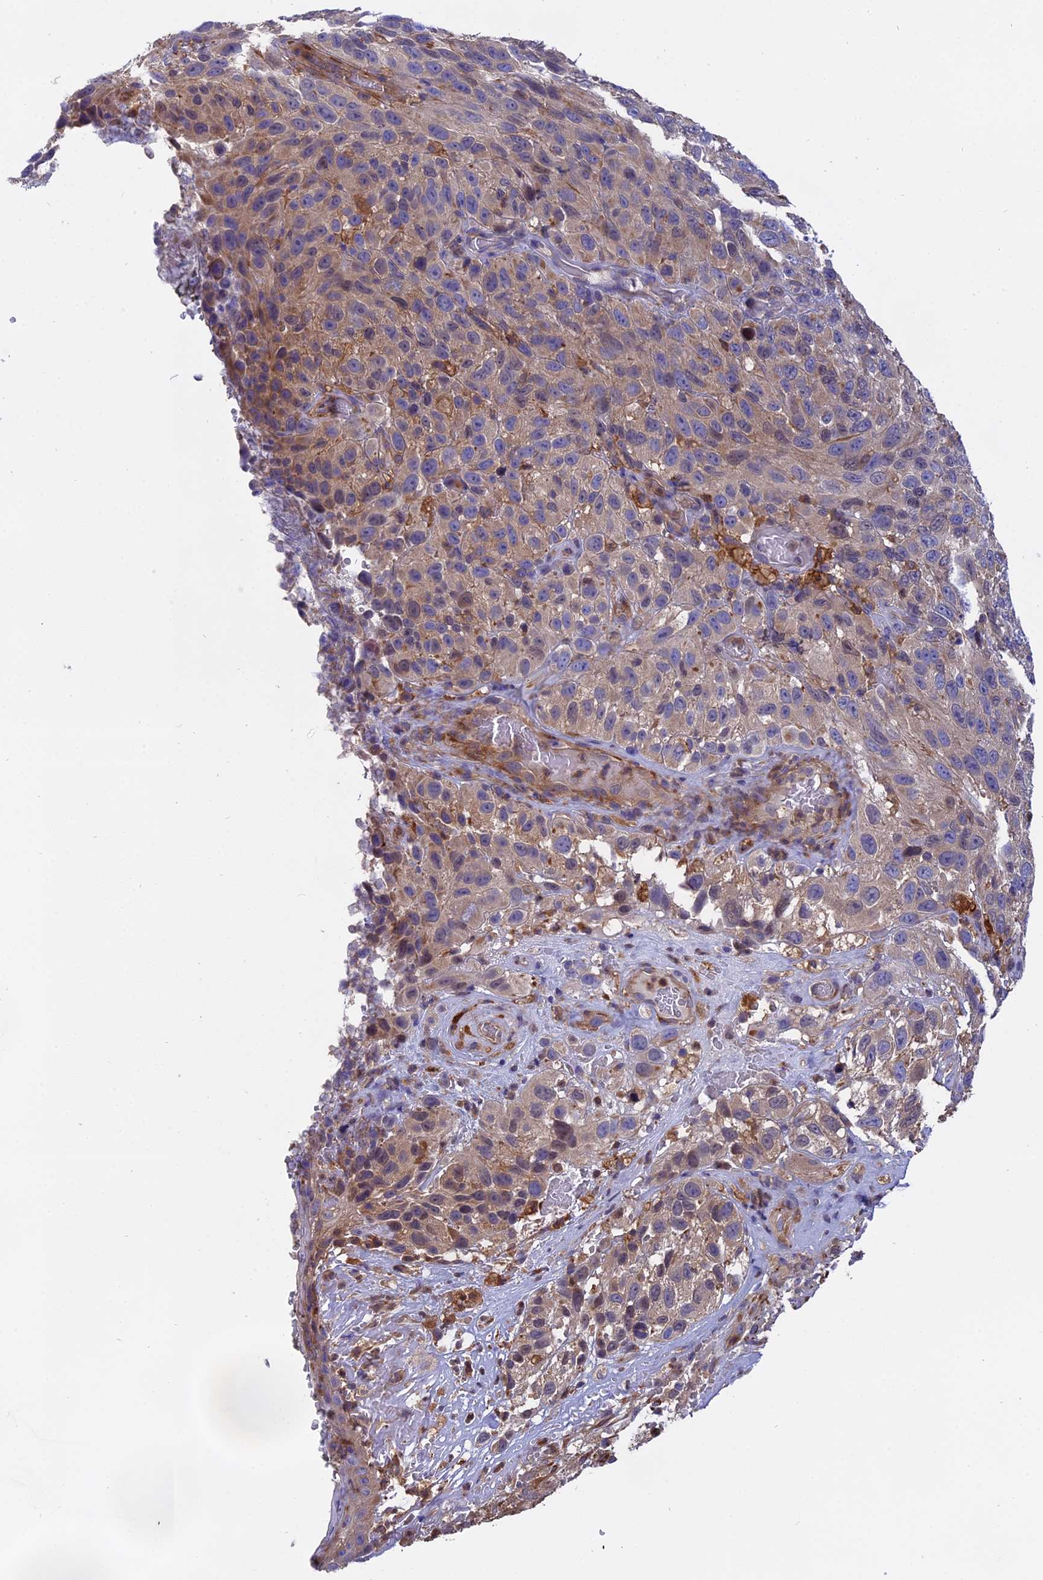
{"staining": {"intensity": "weak", "quantity": "<25%", "location": "cytoplasmic/membranous"}, "tissue": "melanoma", "cell_type": "Tumor cells", "image_type": "cancer", "snomed": [{"axis": "morphology", "description": "Malignant melanoma, NOS"}, {"axis": "topography", "description": "Skin"}], "caption": "The immunohistochemistry (IHC) image has no significant staining in tumor cells of melanoma tissue.", "gene": "FAM118B", "patient": {"sex": "female", "age": 96}}